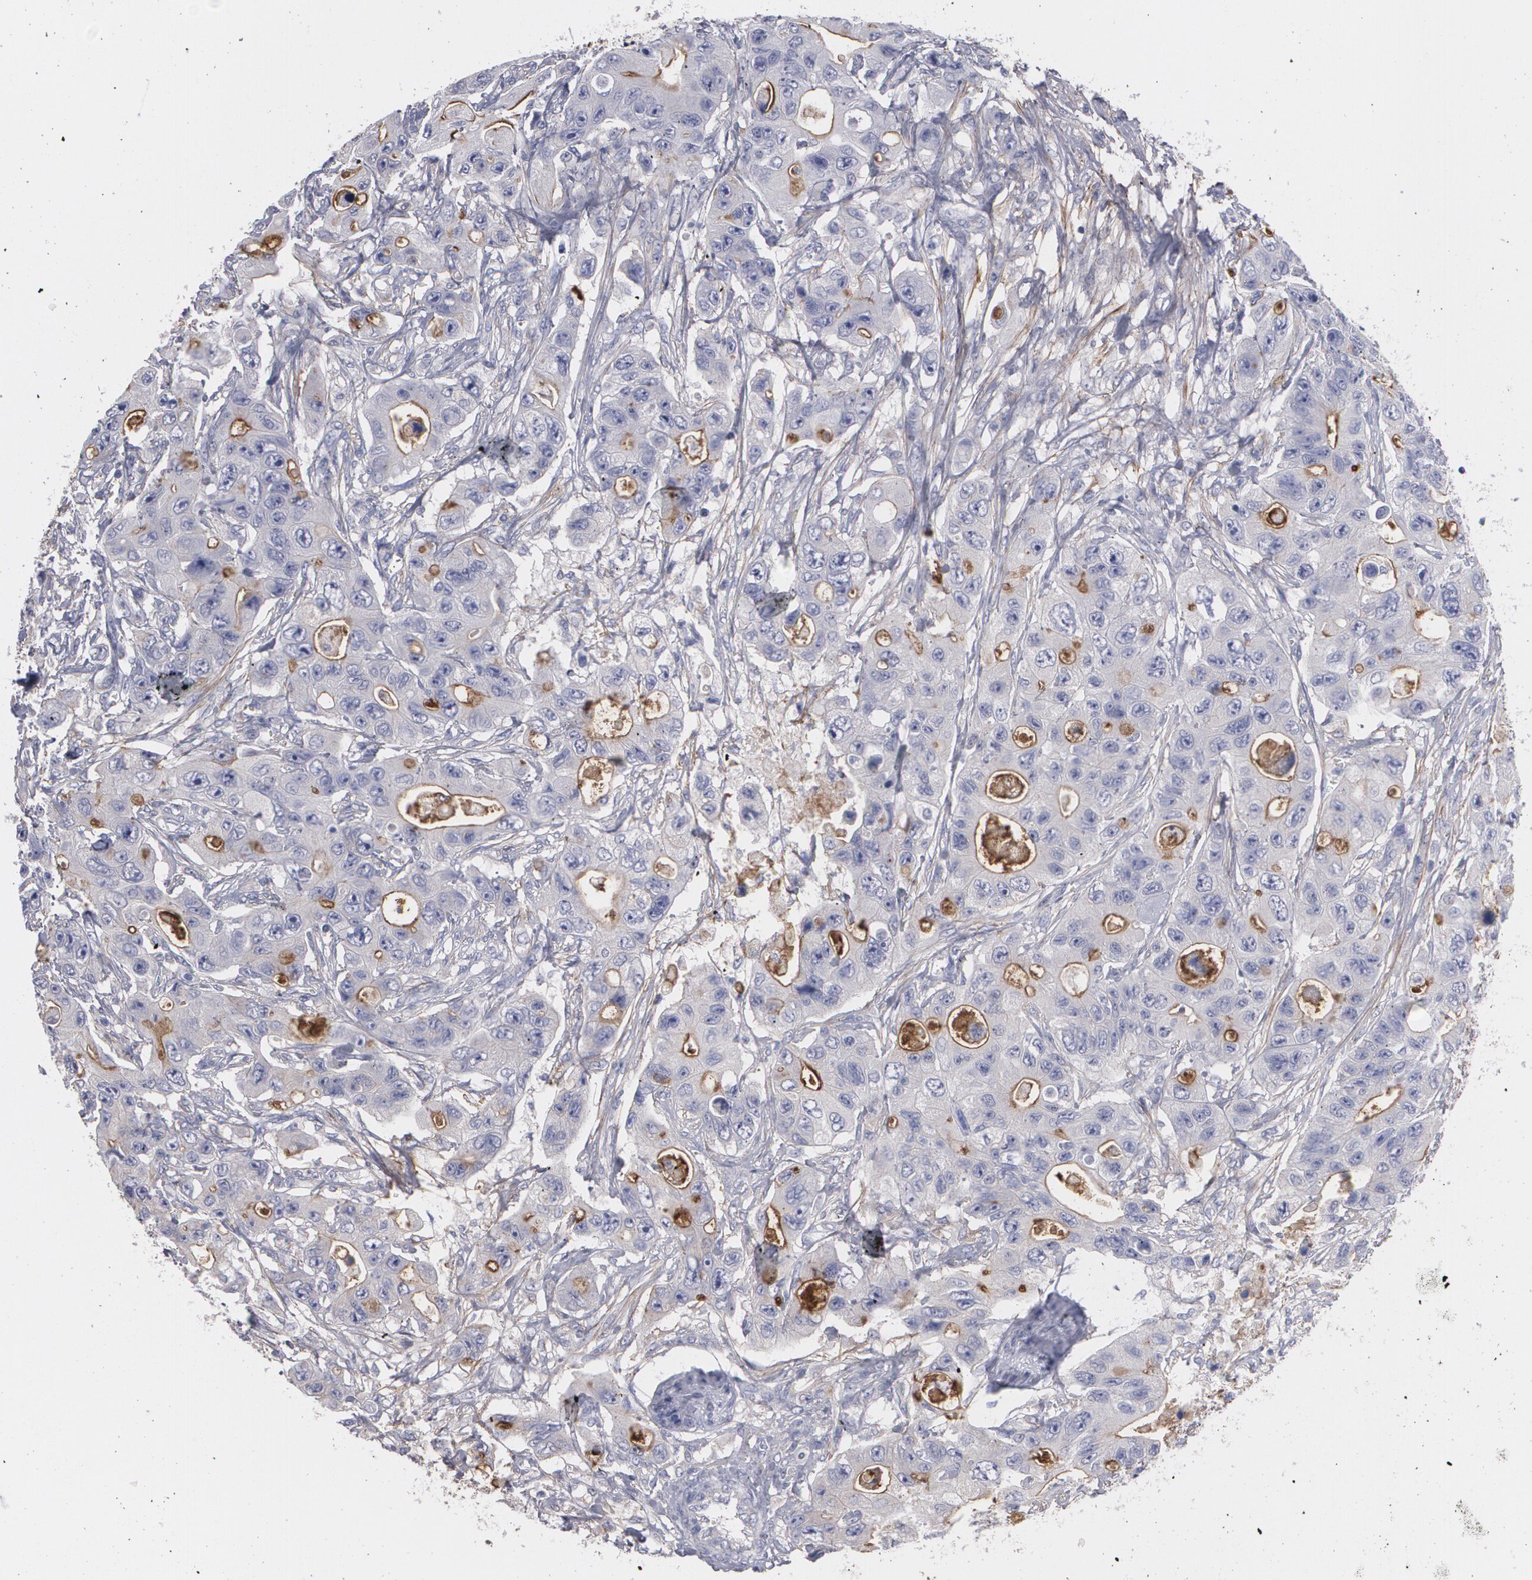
{"staining": {"intensity": "negative", "quantity": "none", "location": "none"}, "tissue": "colorectal cancer", "cell_type": "Tumor cells", "image_type": "cancer", "snomed": [{"axis": "morphology", "description": "Adenocarcinoma, NOS"}, {"axis": "topography", "description": "Colon"}], "caption": "Tumor cells show no significant protein expression in colorectal cancer.", "gene": "FBLN1", "patient": {"sex": "female", "age": 46}}